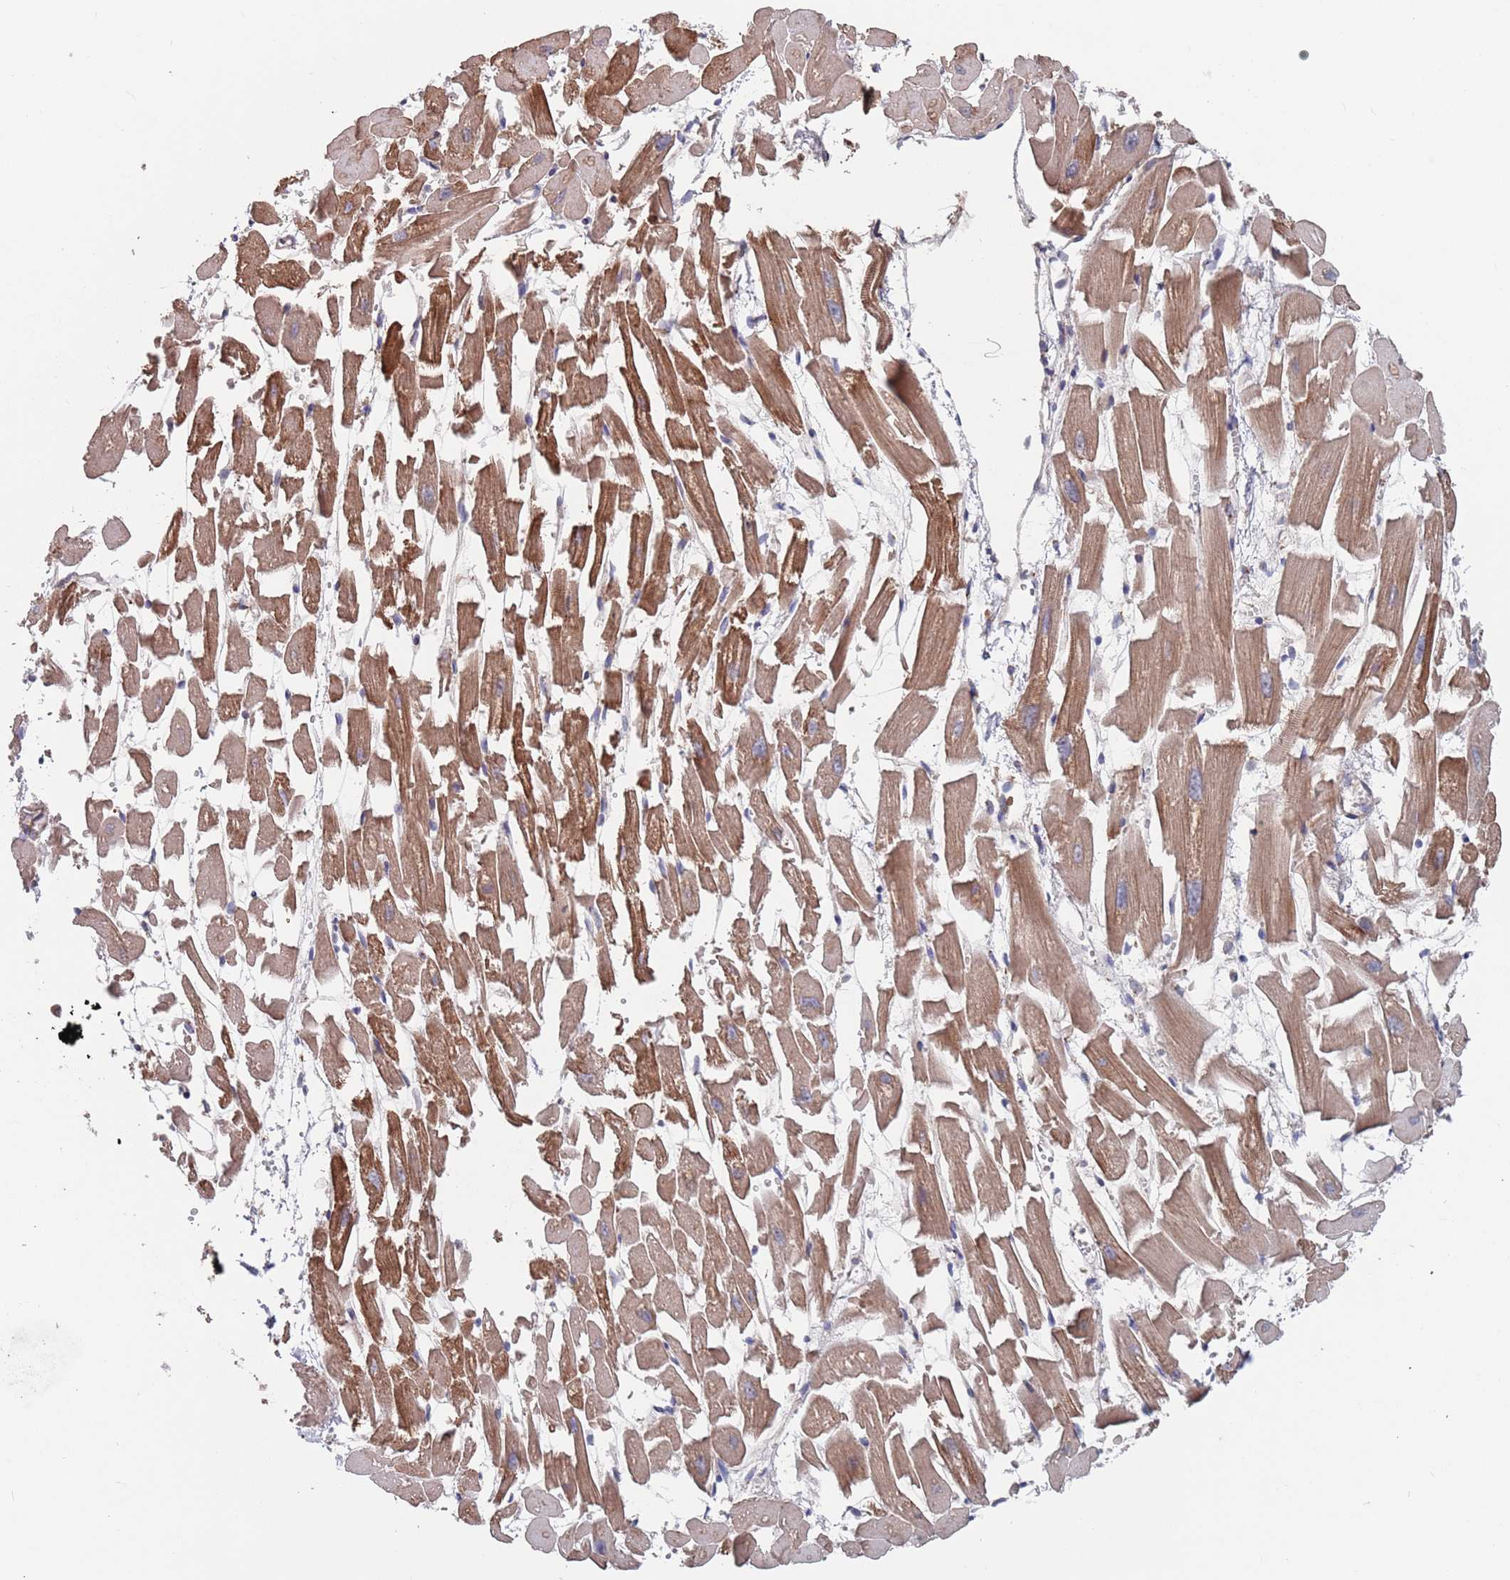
{"staining": {"intensity": "moderate", "quantity": ">75%", "location": "cytoplasmic/membranous"}, "tissue": "heart muscle", "cell_type": "Cardiomyocytes", "image_type": "normal", "snomed": [{"axis": "morphology", "description": "Normal tissue, NOS"}, {"axis": "topography", "description": "Heart"}], "caption": "Immunohistochemistry (IHC) staining of benign heart muscle, which exhibits medium levels of moderate cytoplasmic/membranous expression in about >75% of cardiomyocytes indicating moderate cytoplasmic/membranous protein staining. The staining was performed using DAB (brown) for protein detection and nuclei were counterstained in hematoxylin (blue).", "gene": "UNC45A", "patient": {"sex": "female", "age": 64}}